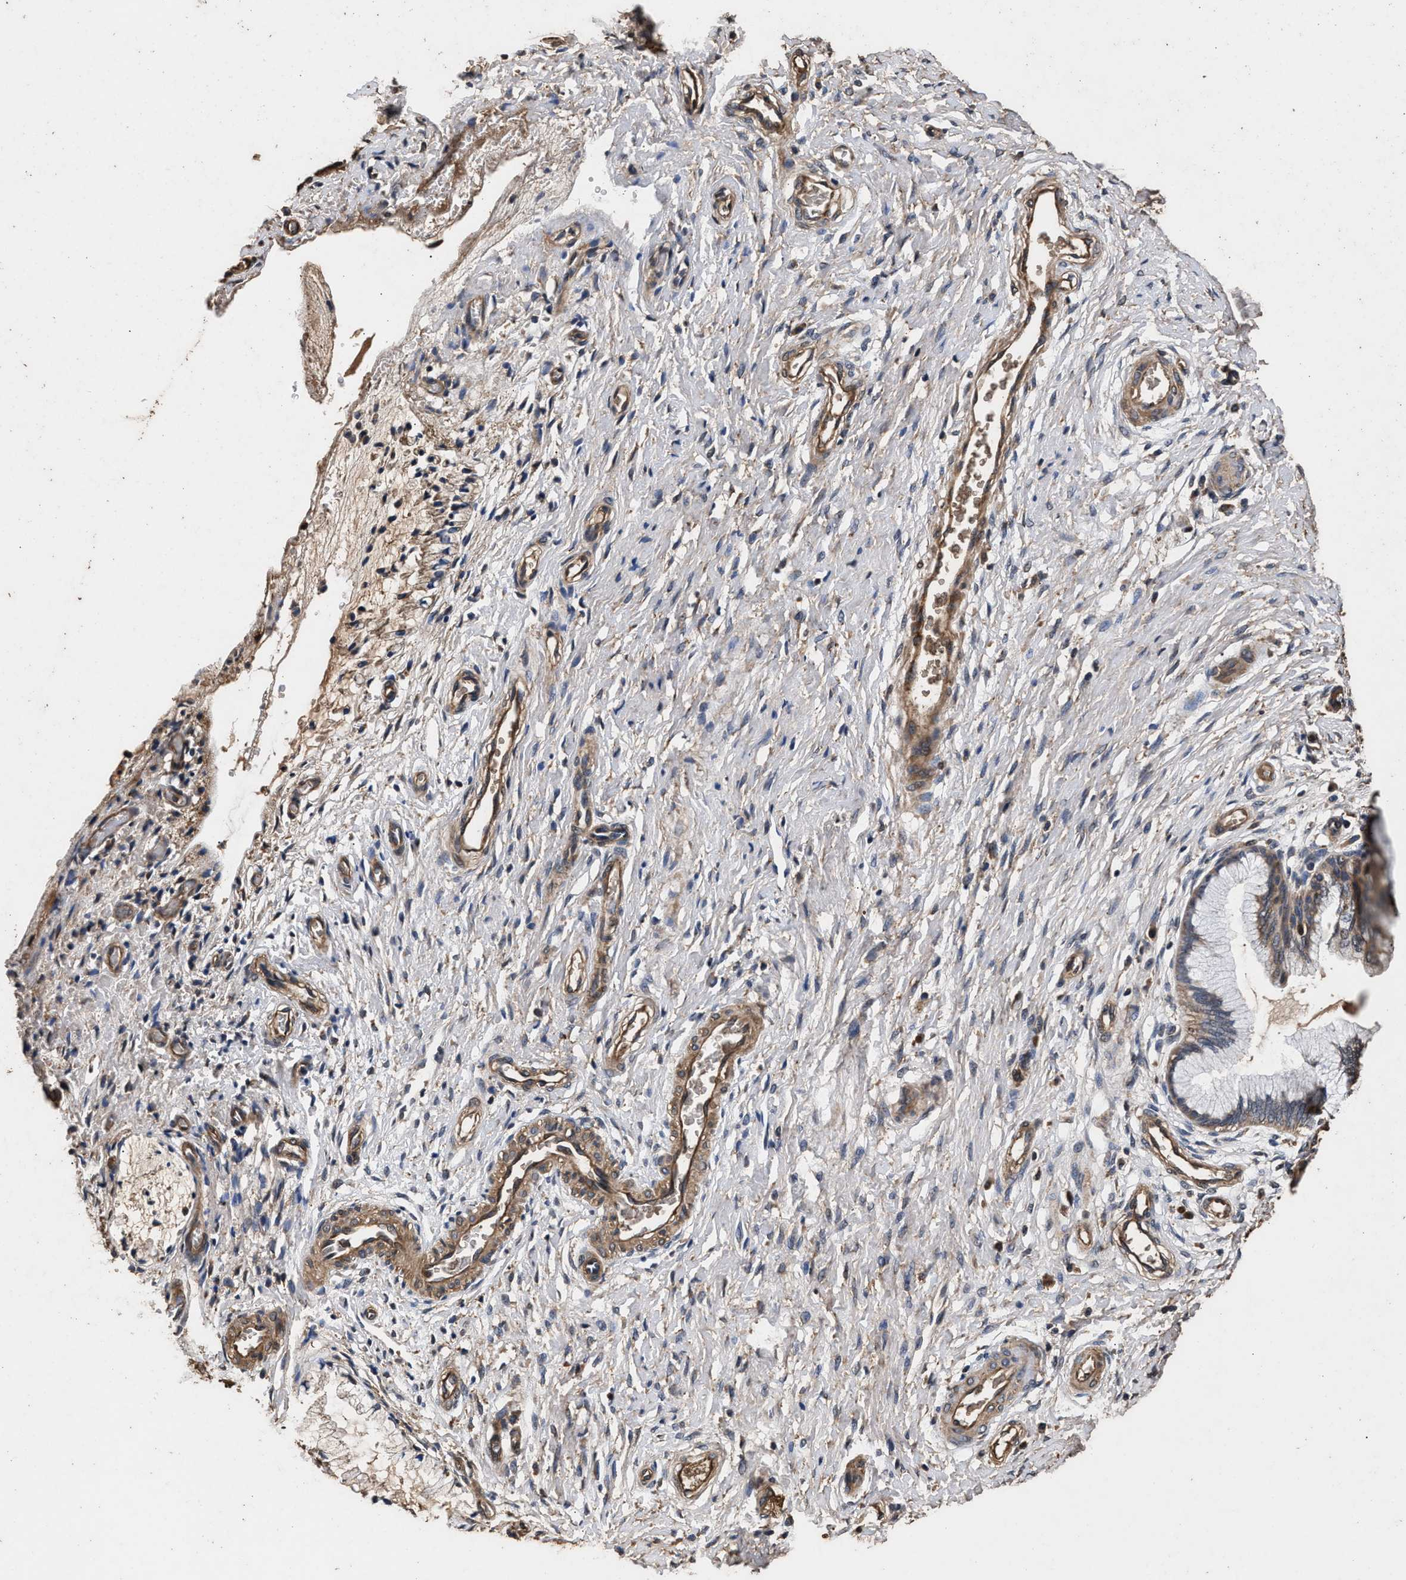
{"staining": {"intensity": "weak", "quantity": "25%-75%", "location": "cytoplasmic/membranous"}, "tissue": "cervix", "cell_type": "Glandular cells", "image_type": "normal", "snomed": [{"axis": "morphology", "description": "Normal tissue, NOS"}, {"axis": "topography", "description": "Cervix"}], "caption": "Immunohistochemistry (DAB) staining of normal cervix exhibits weak cytoplasmic/membranous protein positivity in approximately 25%-75% of glandular cells. The protein of interest is shown in brown color, while the nuclei are stained blue.", "gene": "ENSG00000286112", "patient": {"sex": "female", "age": 55}}